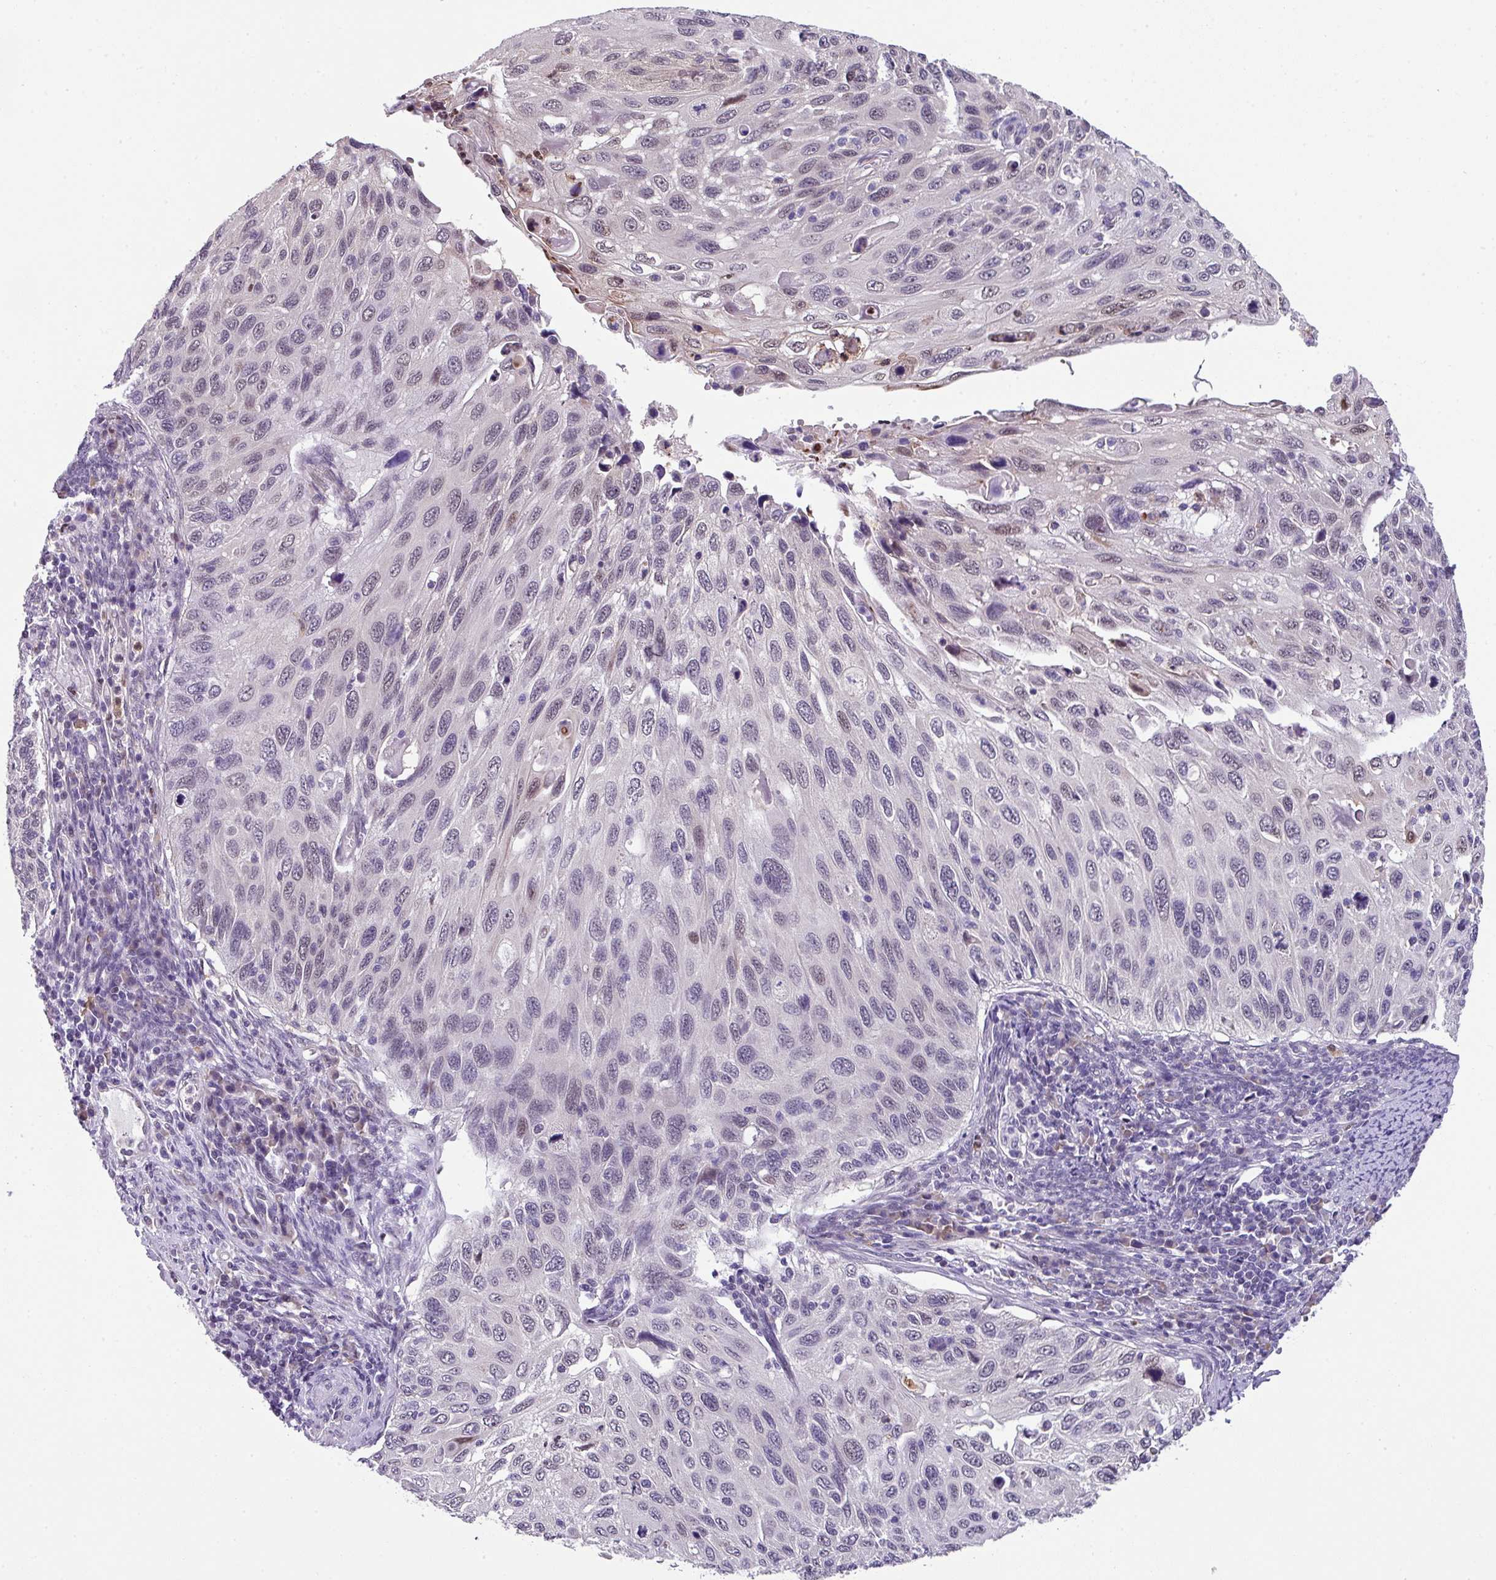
{"staining": {"intensity": "negative", "quantity": "none", "location": "none"}, "tissue": "cervical cancer", "cell_type": "Tumor cells", "image_type": "cancer", "snomed": [{"axis": "morphology", "description": "Squamous cell carcinoma, NOS"}, {"axis": "topography", "description": "Cervix"}], "caption": "This is a micrograph of immunohistochemistry (IHC) staining of cervical cancer (squamous cell carcinoma), which shows no staining in tumor cells. (Brightfield microscopy of DAB immunohistochemistry at high magnification).", "gene": "ZFP3", "patient": {"sex": "female", "age": 70}}